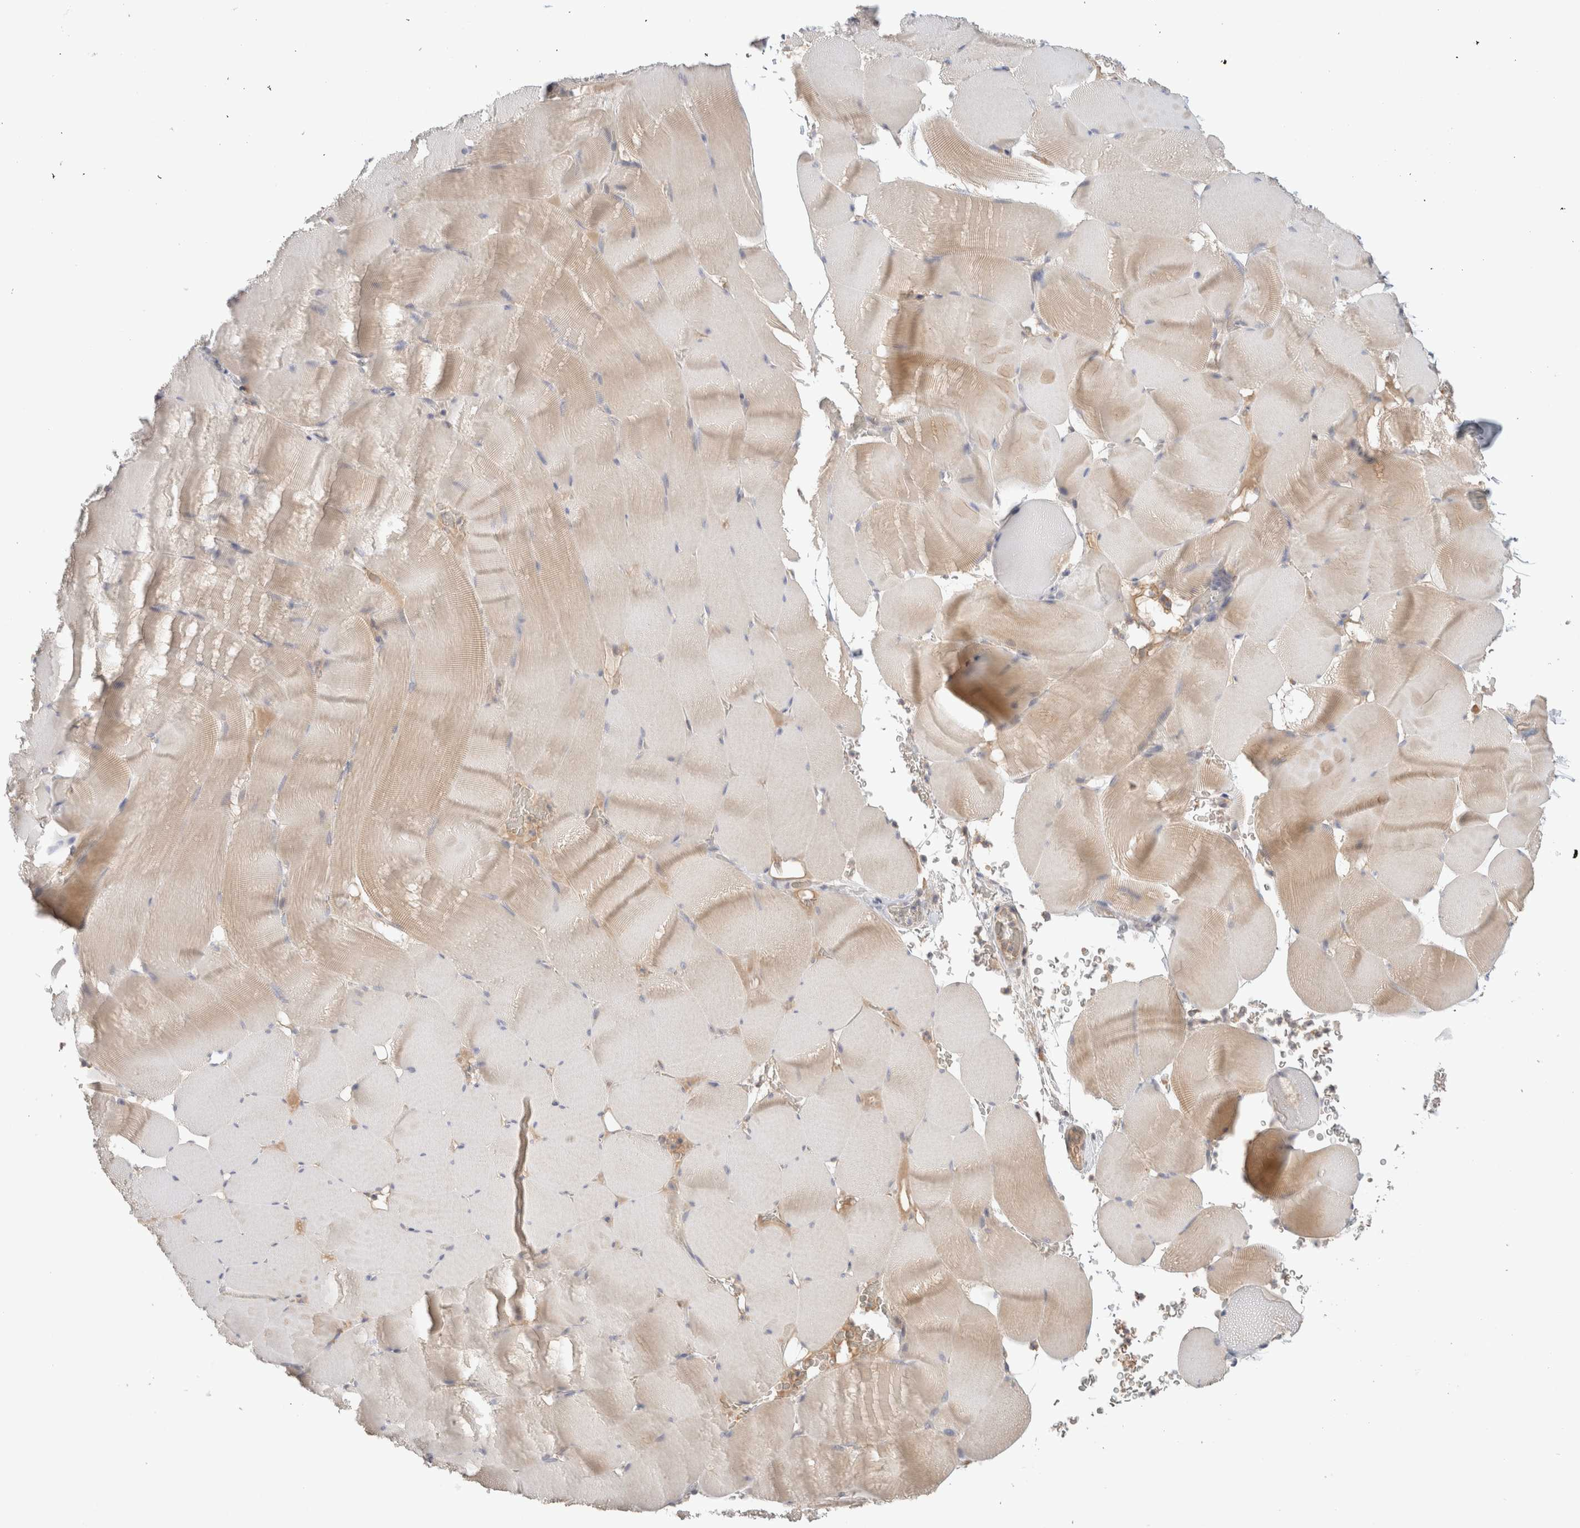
{"staining": {"intensity": "weak", "quantity": ">75%", "location": "cytoplasmic/membranous"}, "tissue": "skeletal muscle", "cell_type": "Myocytes", "image_type": "normal", "snomed": [{"axis": "morphology", "description": "Normal tissue, NOS"}, {"axis": "topography", "description": "Skeletal muscle"}], "caption": "Immunohistochemistry image of benign human skeletal muscle stained for a protein (brown), which displays low levels of weak cytoplasmic/membranous expression in about >75% of myocytes.", "gene": "MRM3", "patient": {"sex": "male", "age": 62}}